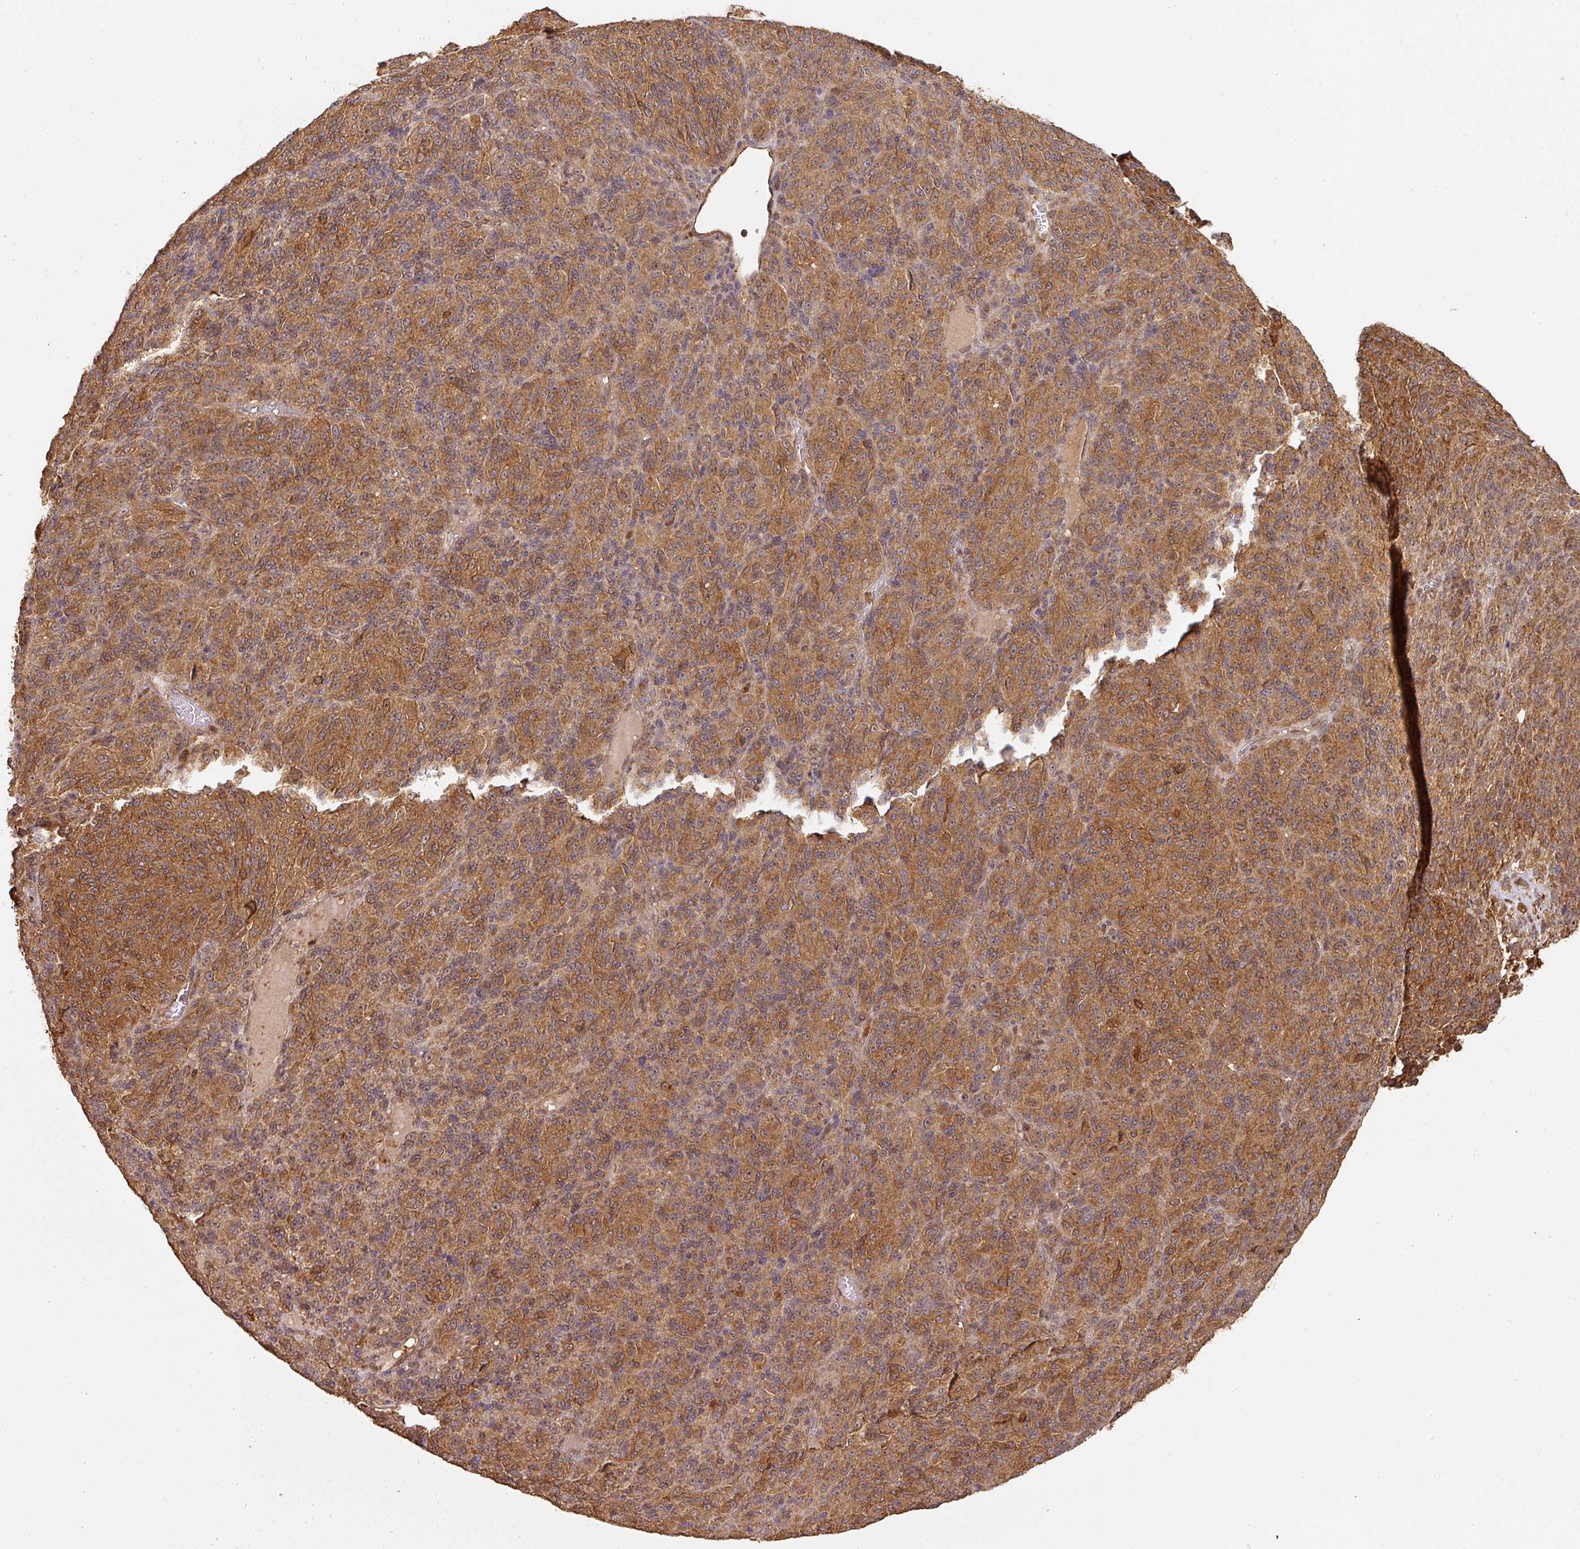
{"staining": {"intensity": "moderate", "quantity": ">75%", "location": "cytoplasmic/membranous,nuclear"}, "tissue": "melanoma", "cell_type": "Tumor cells", "image_type": "cancer", "snomed": [{"axis": "morphology", "description": "Malignant melanoma, Metastatic site"}, {"axis": "topography", "description": "Brain"}], "caption": "IHC micrograph of melanoma stained for a protein (brown), which demonstrates medium levels of moderate cytoplasmic/membranous and nuclear expression in about >75% of tumor cells.", "gene": "ZNF322", "patient": {"sex": "female", "age": 56}}